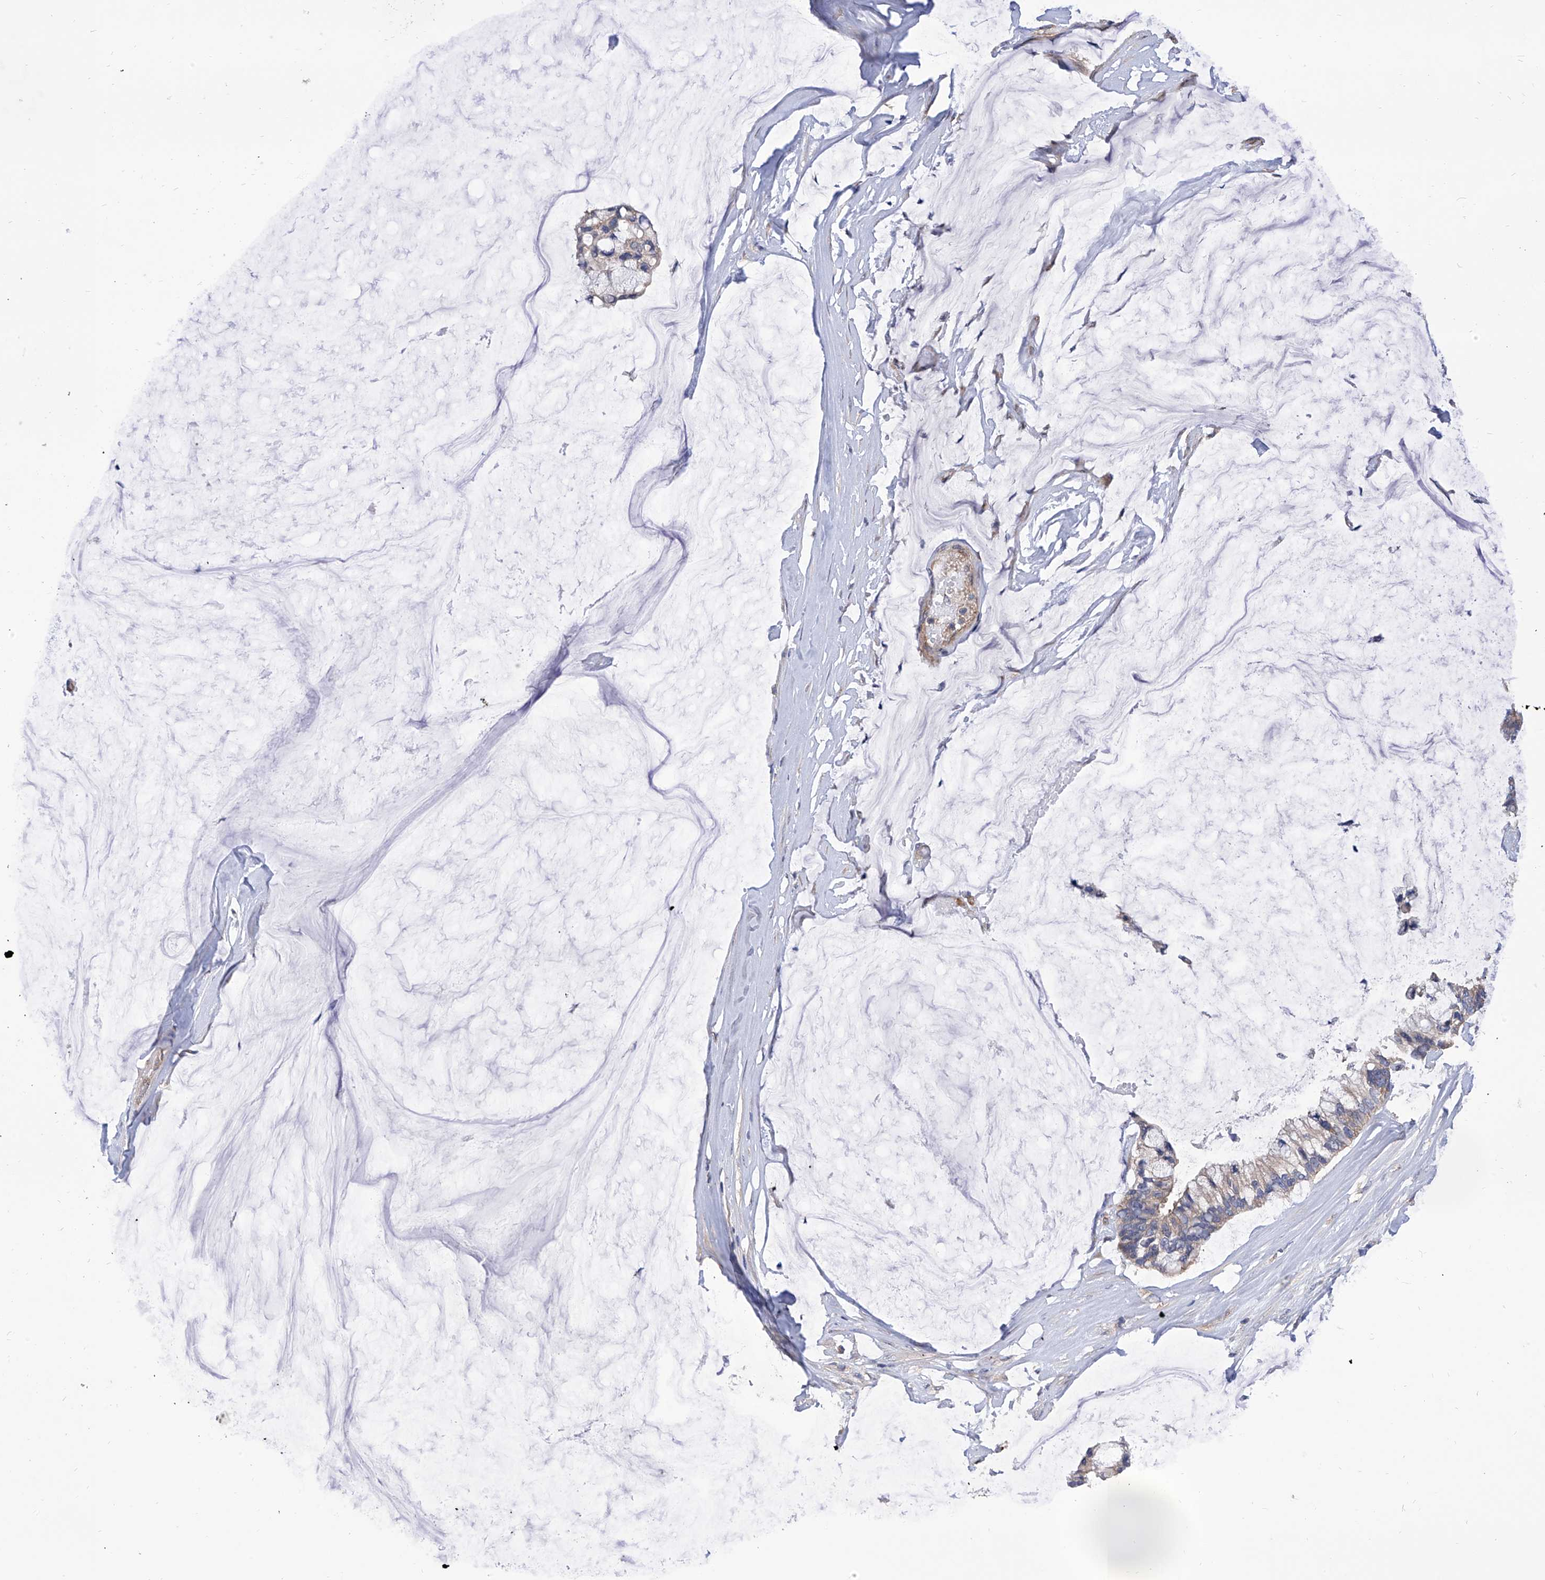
{"staining": {"intensity": "weak", "quantity": "25%-75%", "location": "cytoplasmic/membranous"}, "tissue": "ovarian cancer", "cell_type": "Tumor cells", "image_type": "cancer", "snomed": [{"axis": "morphology", "description": "Cystadenocarcinoma, mucinous, NOS"}, {"axis": "topography", "description": "Ovary"}], "caption": "There is low levels of weak cytoplasmic/membranous positivity in tumor cells of ovarian mucinous cystadenocarcinoma, as demonstrated by immunohistochemical staining (brown color).", "gene": "TJAP1", "patient": {"sex": "female", "age": 39}}